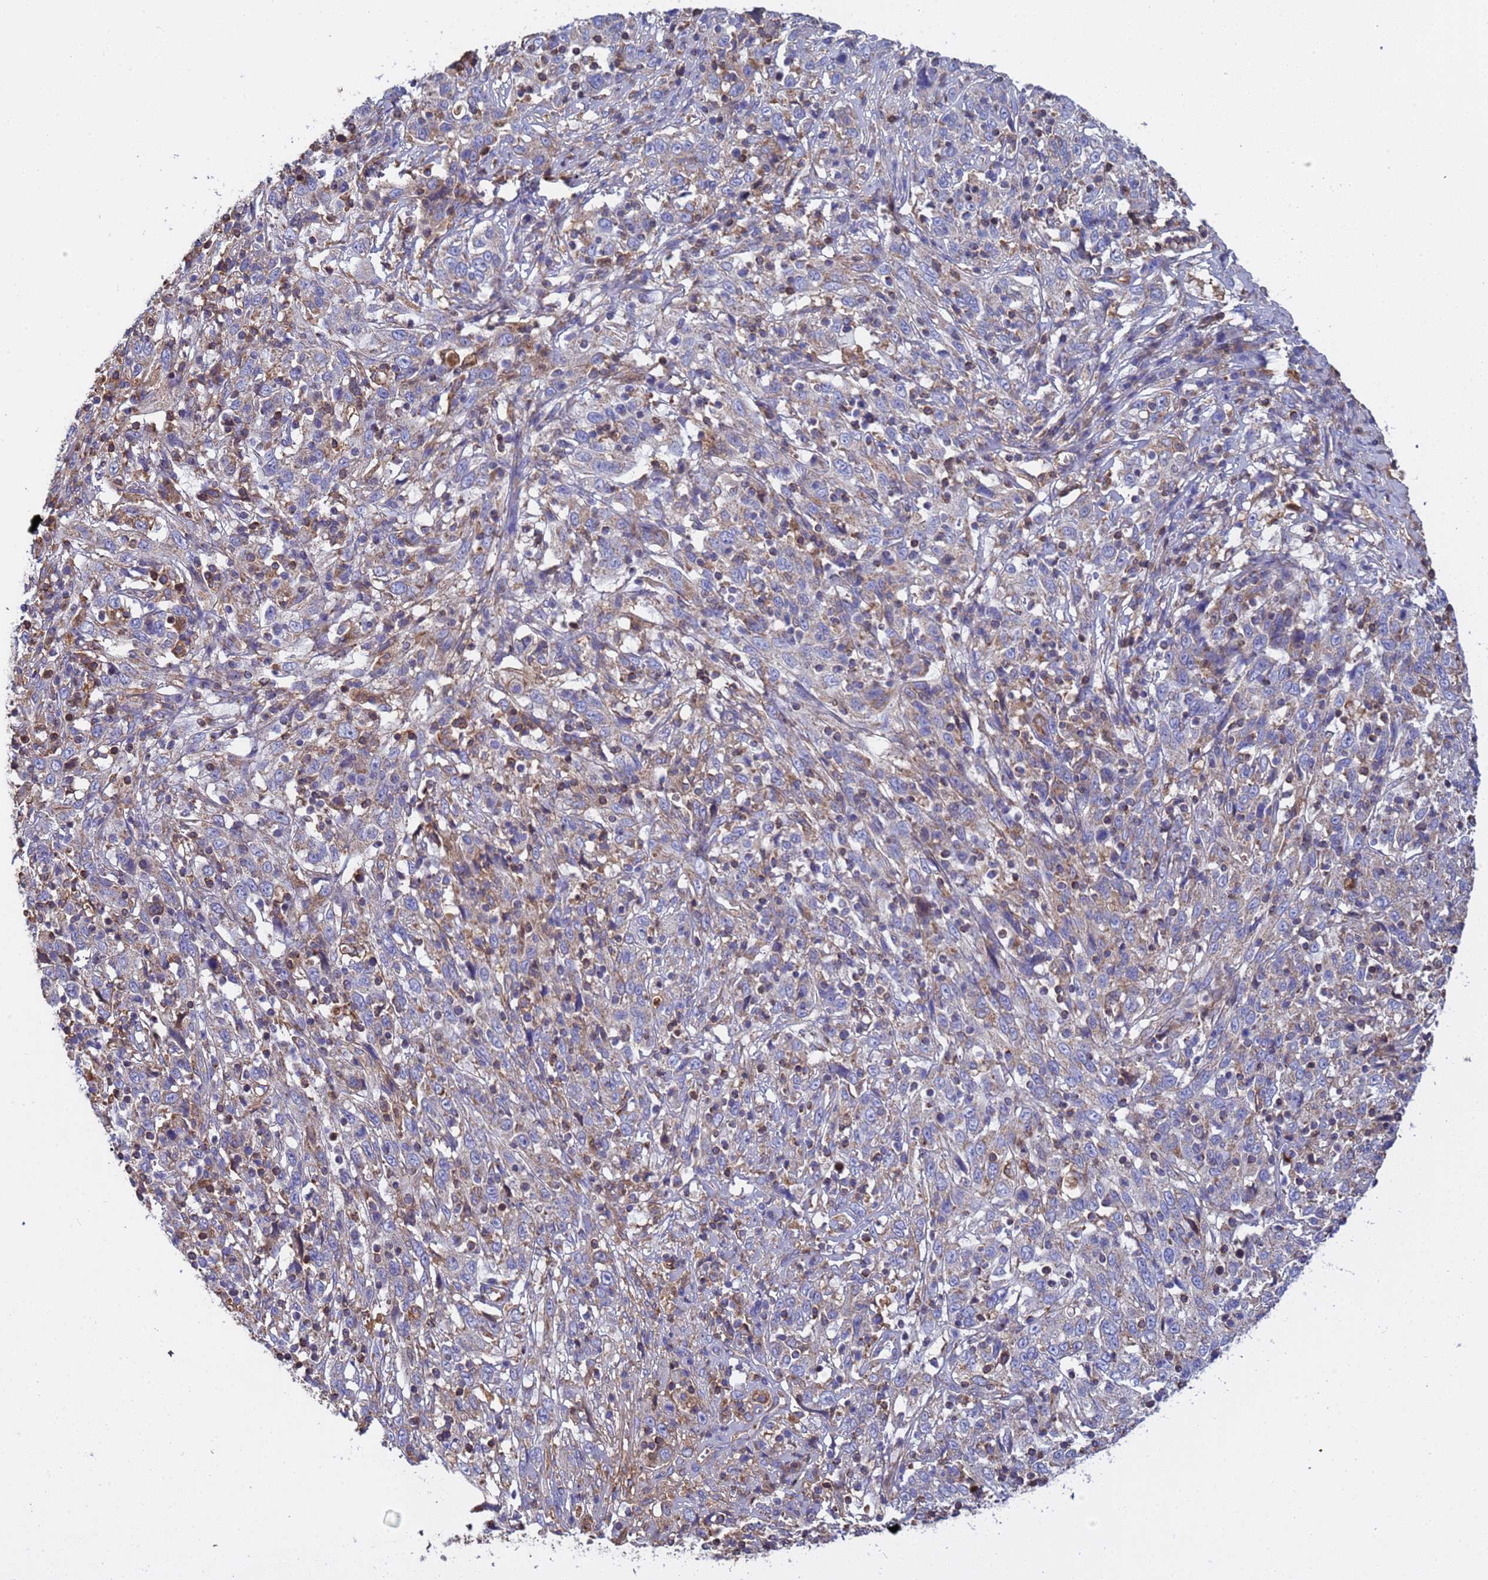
{"staining": {"intensity": "negative", "quantity": "none", "location": "none"}, "tissue": "cervical cancer", "cell_type": "Tumor cells", "image_type": "cancer", "snomed": [{"axis": "morphology", "description": "Squamous cell carcinoma, NOS"}, {"axis": "topography", "description": "Cervix"}], "caption": "This is a histopathology image of IHC staining of cervical cancer (squamous cell carcinoma), which shows no expression in tumor cells.", "gene": "GLUD1", "patient": {"sex": "female", "age": 46}}